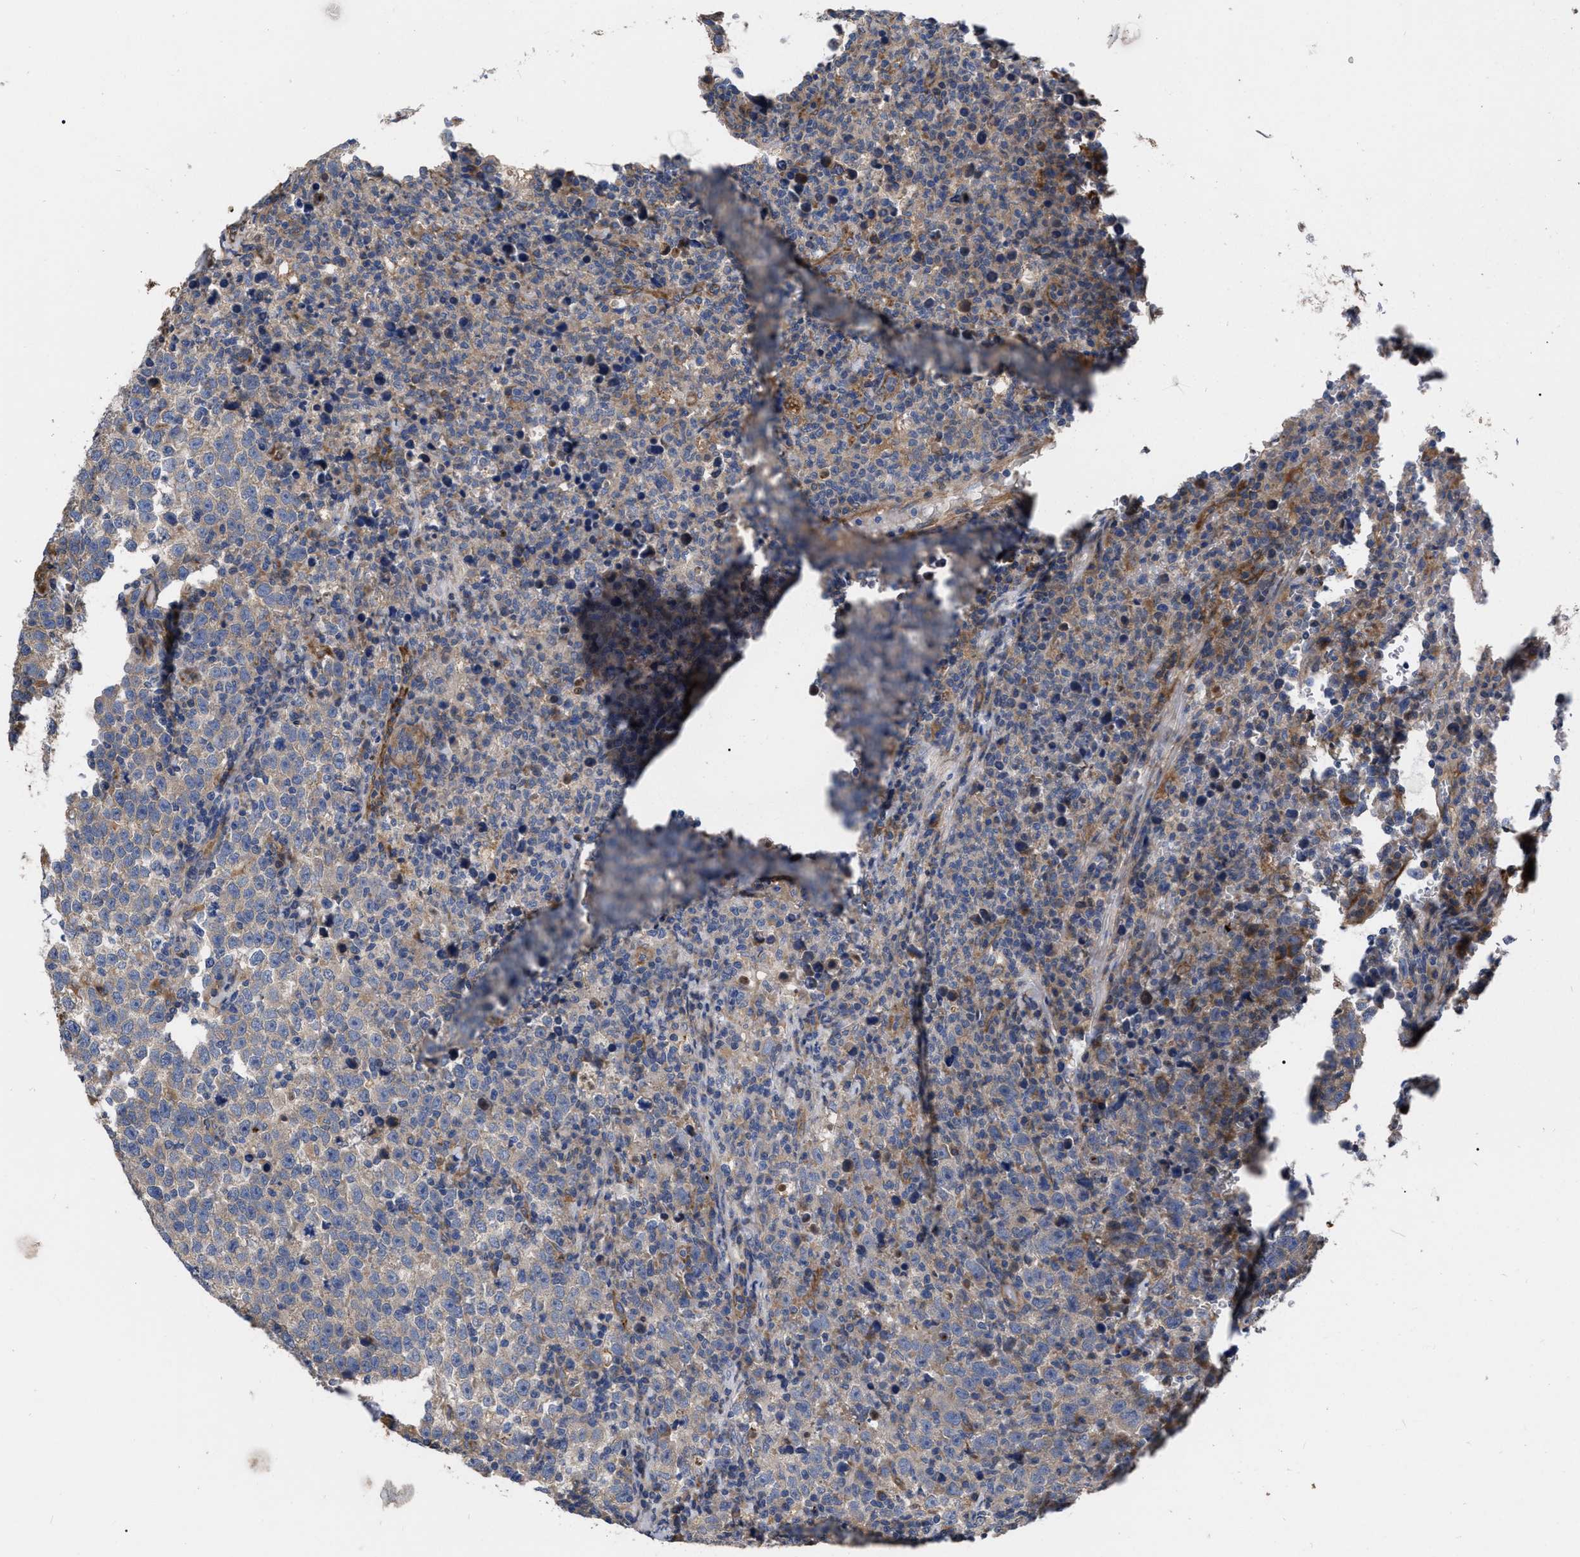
{"staining": {"intensity": "weak", "quantity": "<25%", "location": "cytoplasmic/membranous"}, "tissue": "testis cancer", "cell_type": "Tumor cells", "image_type": "cancer", "snomed": [{"axis": "morphology", "description": "Seminoma, NOS"}, {"axis": "topography", "description": "Testis"}], "caption": "Immunohistochemical staining of human testis seminoma demonstrates no significant staining in tumor cells.", "gene": "MLST8", "patient": {"sex": "male", "age": 43}}